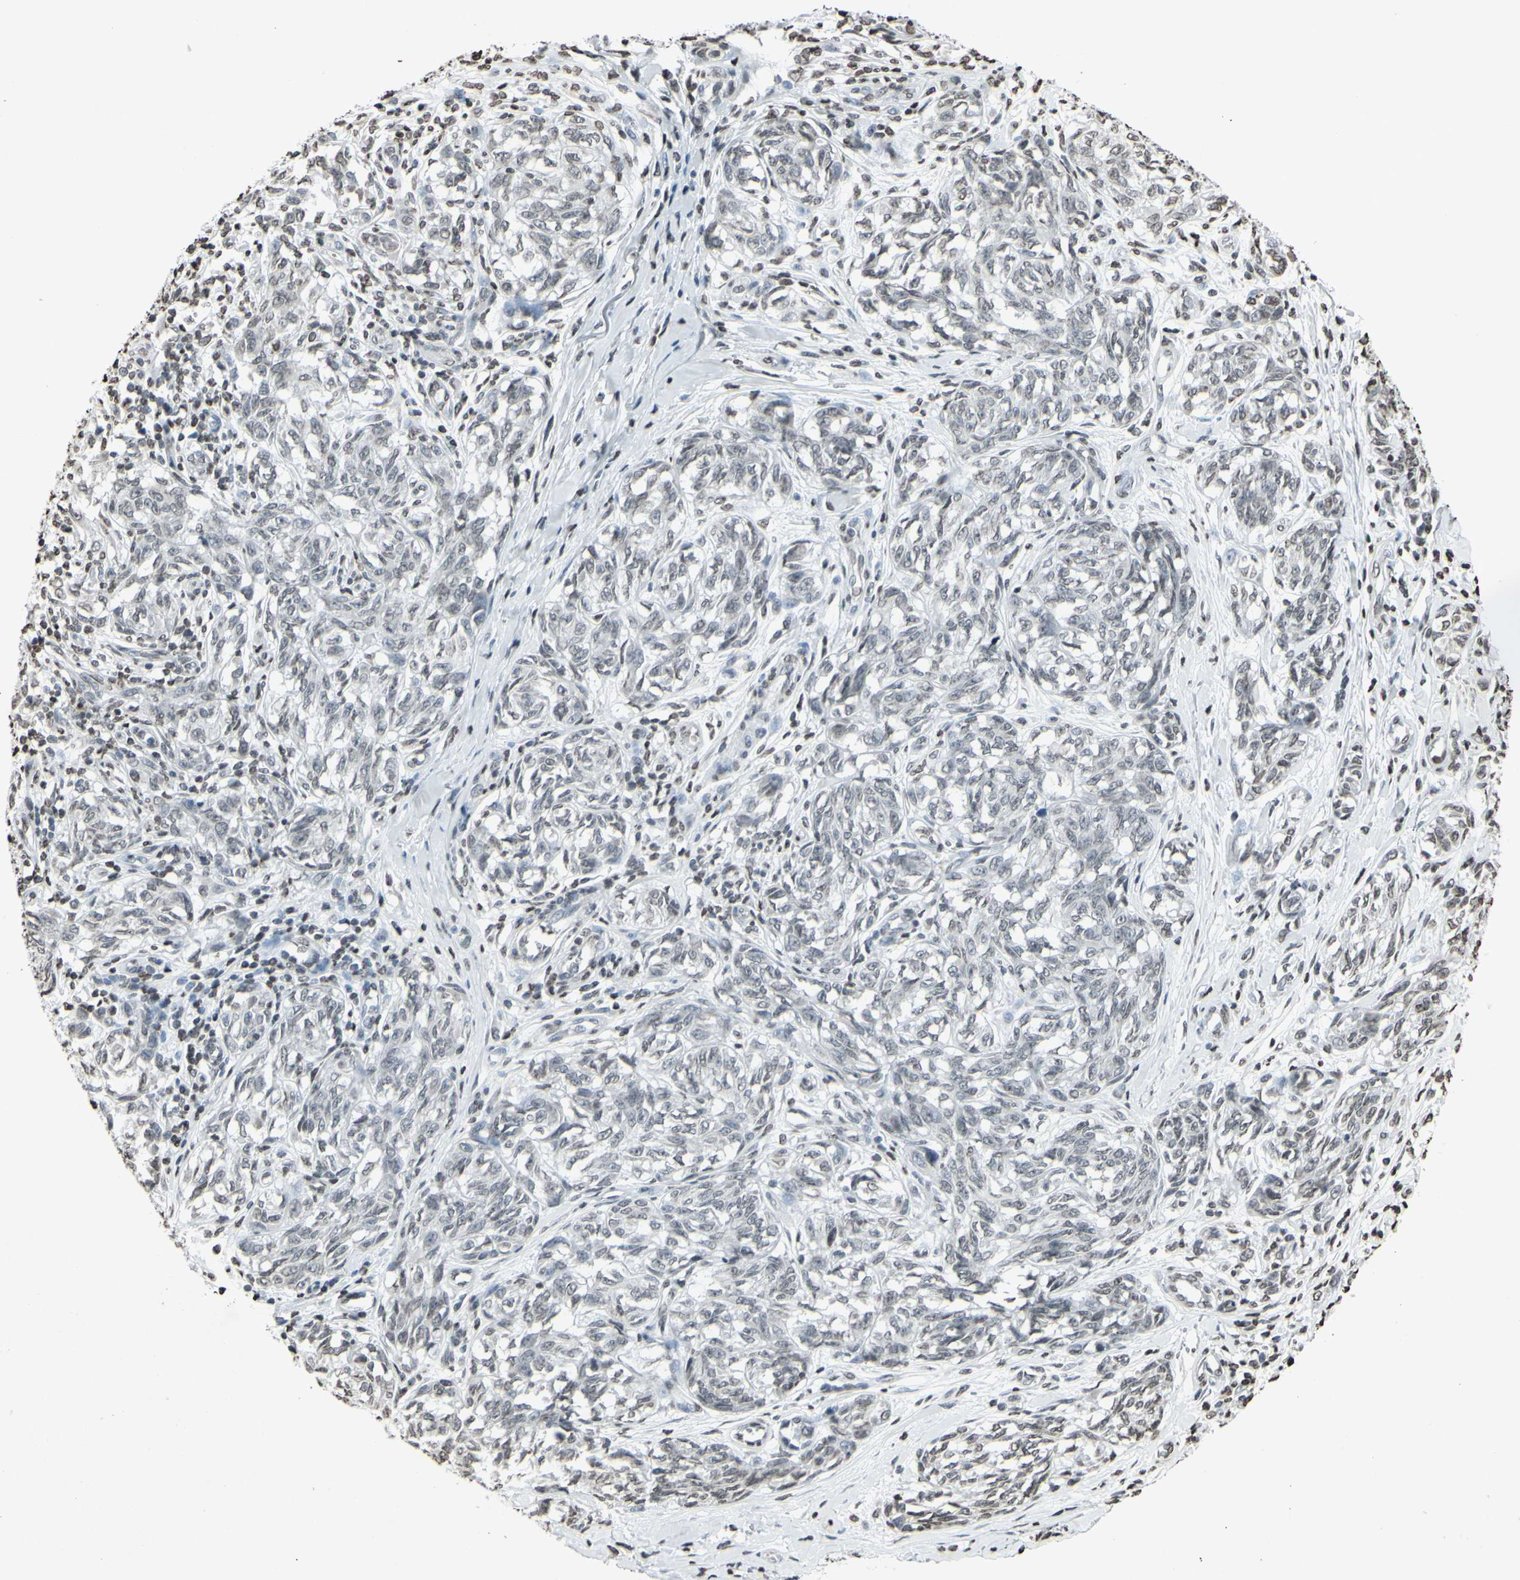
{"staining": {"intensity": "negative", "quantity": "none", "location": "none"}, "tissue": "melanoma", "cell_type": "Tumor cells", "image_type": "cancer", "snomed": [{"axis": "morphology", "description": "Malignant melanoma, NOS"}, {"axis": "topography", "description": "Skin"}], "caption": "This is an IHC histopathology image of malignant melanoma. There is no expression in tumor cells.", "gene": "CD79B", "patient": {"sex": "female", "age": 64}}